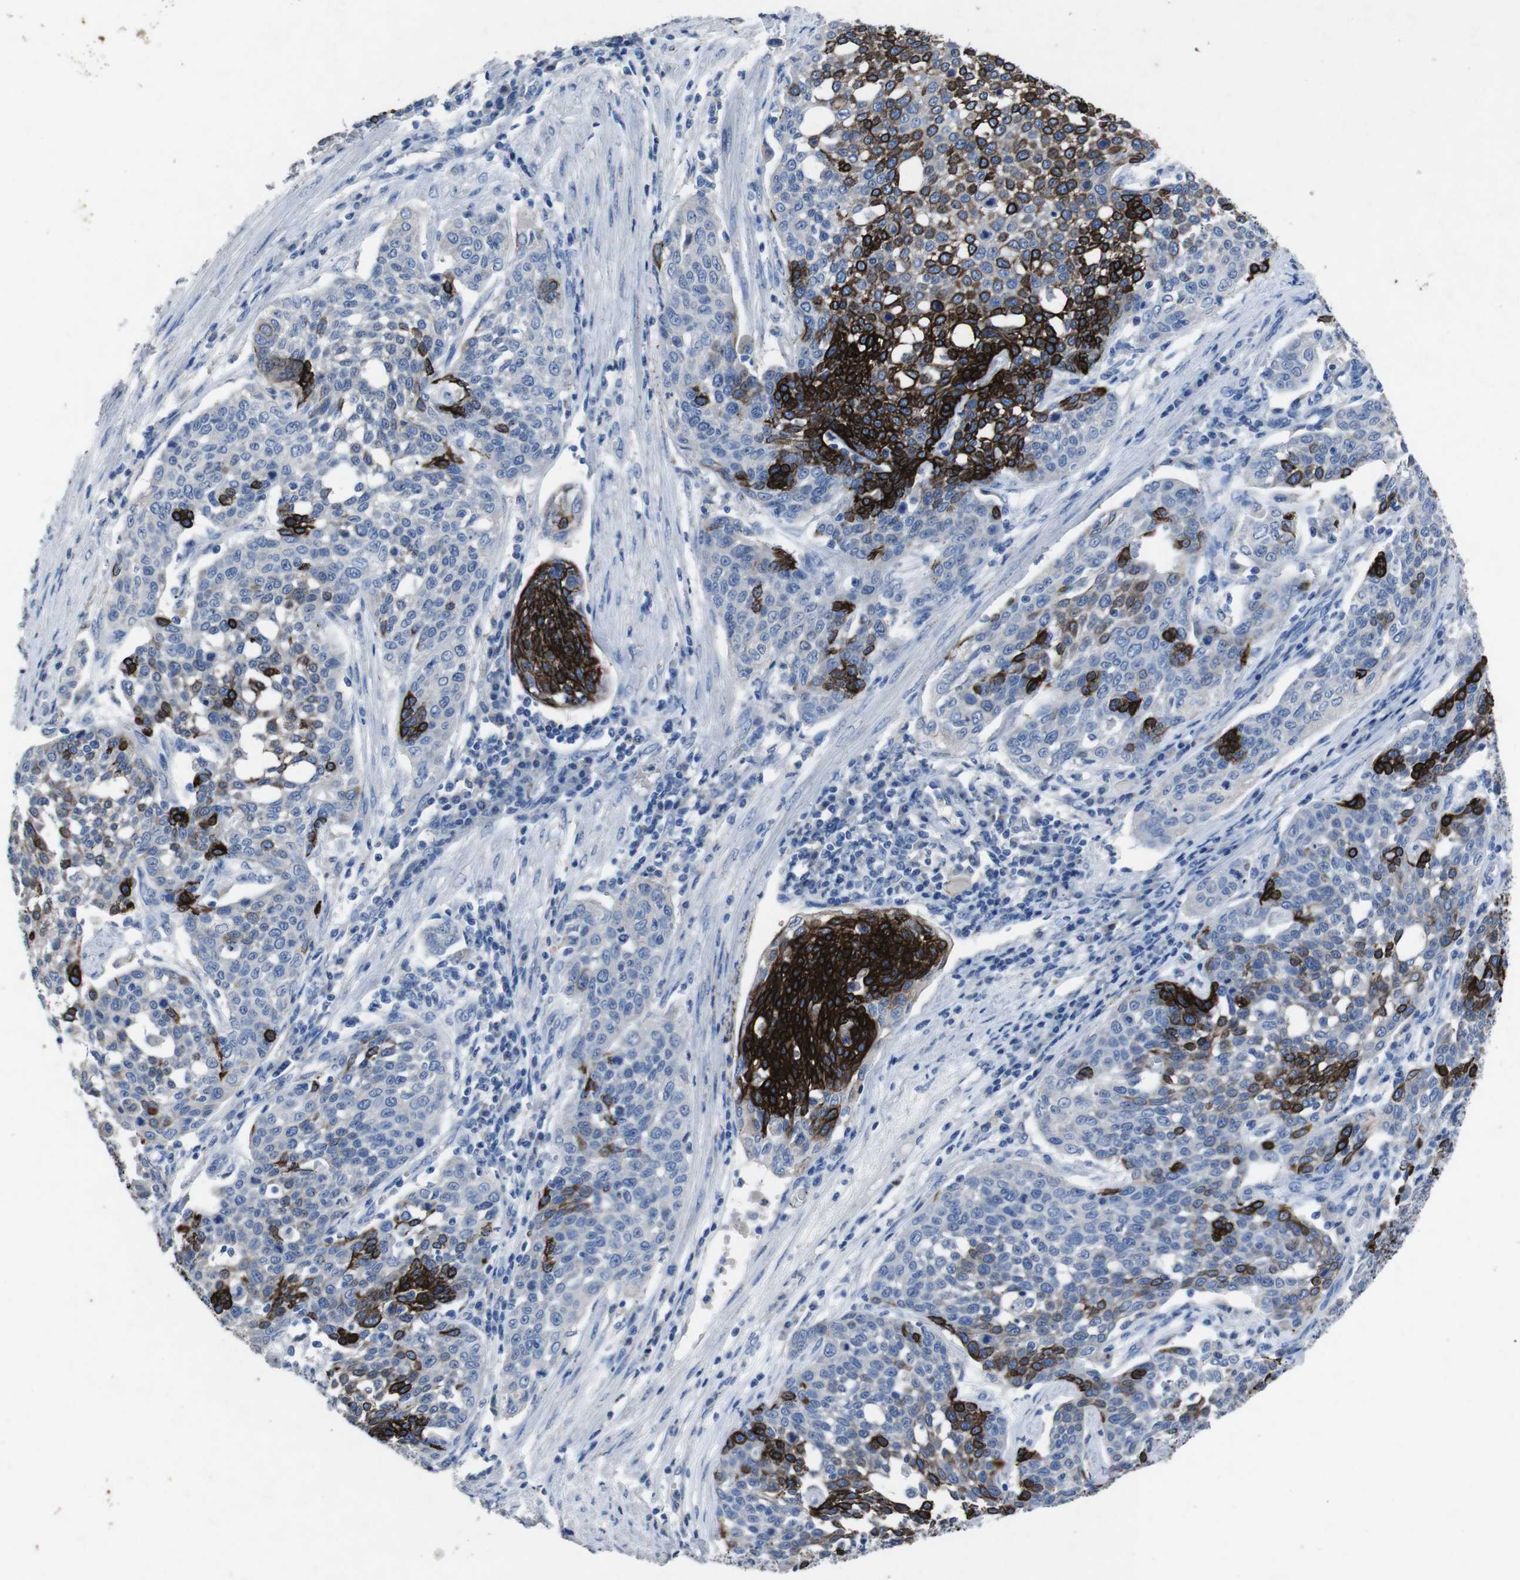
{"staining": {"intensity": "strong", "quantity": "25%-75%", "location": "cytoplasmic/membranous"}, "tissue": "cervical cancer", "cell_type": "Tumor cells", "image_type": "cancer", "snomed": [{"axis": "morphology", "description": "Squamous cell carcinoma, NOS"}, {"axis": "topography", "description": "Cervix"}], "caption": "The histopathology image shows a brown stain indicating the presence of a protein in the cytoplasmic/membranous of tumor cells in squamous cell carcinoma (cervical).", "gene": "GJB2", "patient": {"sex": "female", "age": 34}}